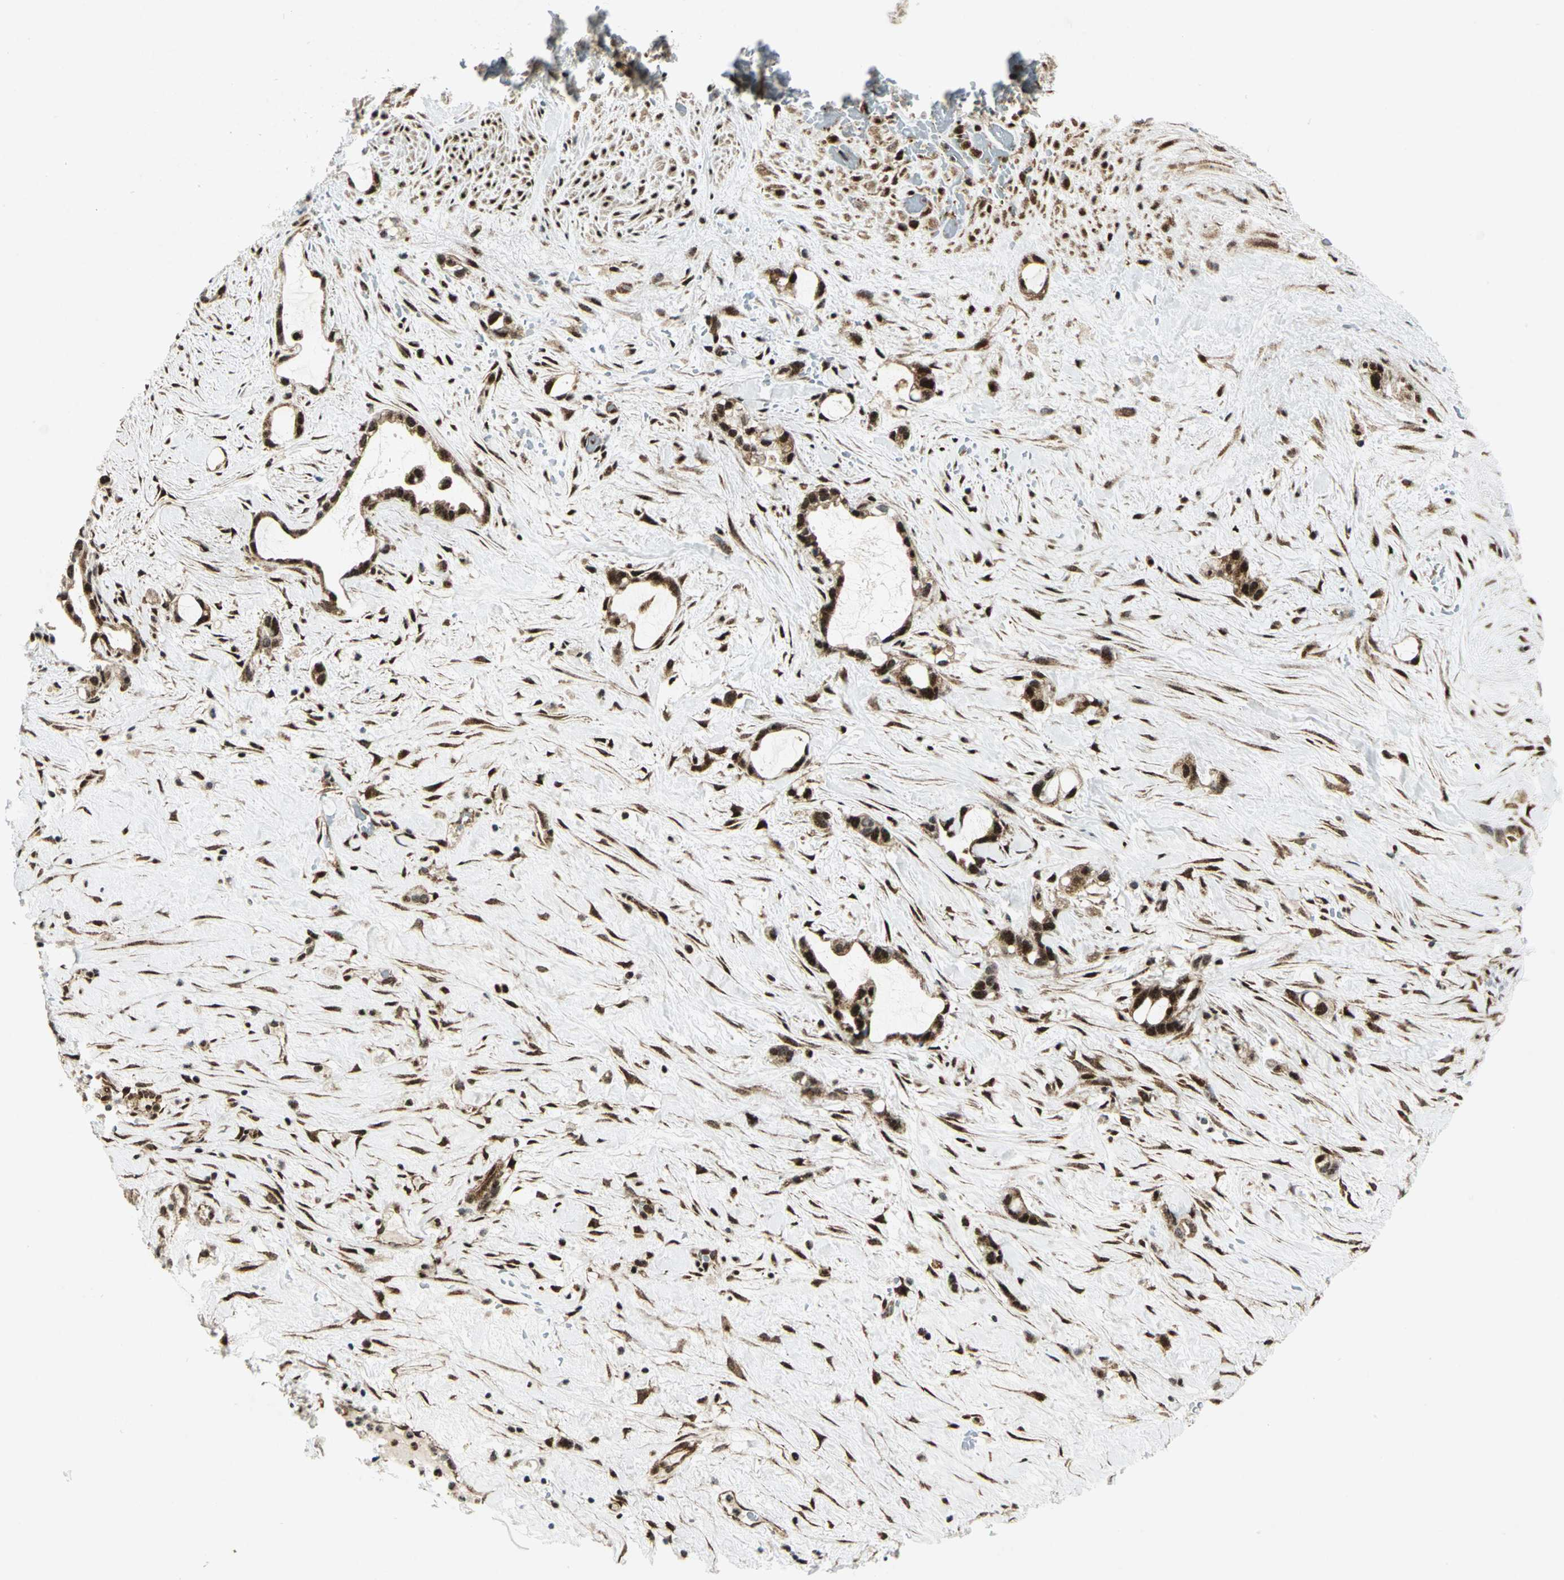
{"staining": {"intensity": "strong", "quantity": ">75%", "location": "cytoplasmic/membranous,nuclear"}, "tissue": "liver cancer", "cell_type": "Tumor cells", "image_type": "cancer", "snomed": [{"axis": "morphology", "description": "Cholangiocarcinoma"}, {"axis": "topography", "description": "Liver"}], "caption": "There is high levels of strong cytoplasmic/membranous and nuclear positivity in tumor cells of cholangiocarcinoma (liver), as demonstrated by immunohistochemical staining (brown color).", "gene": "COPS5", "patient": {"sex": "female", "age": 65}}